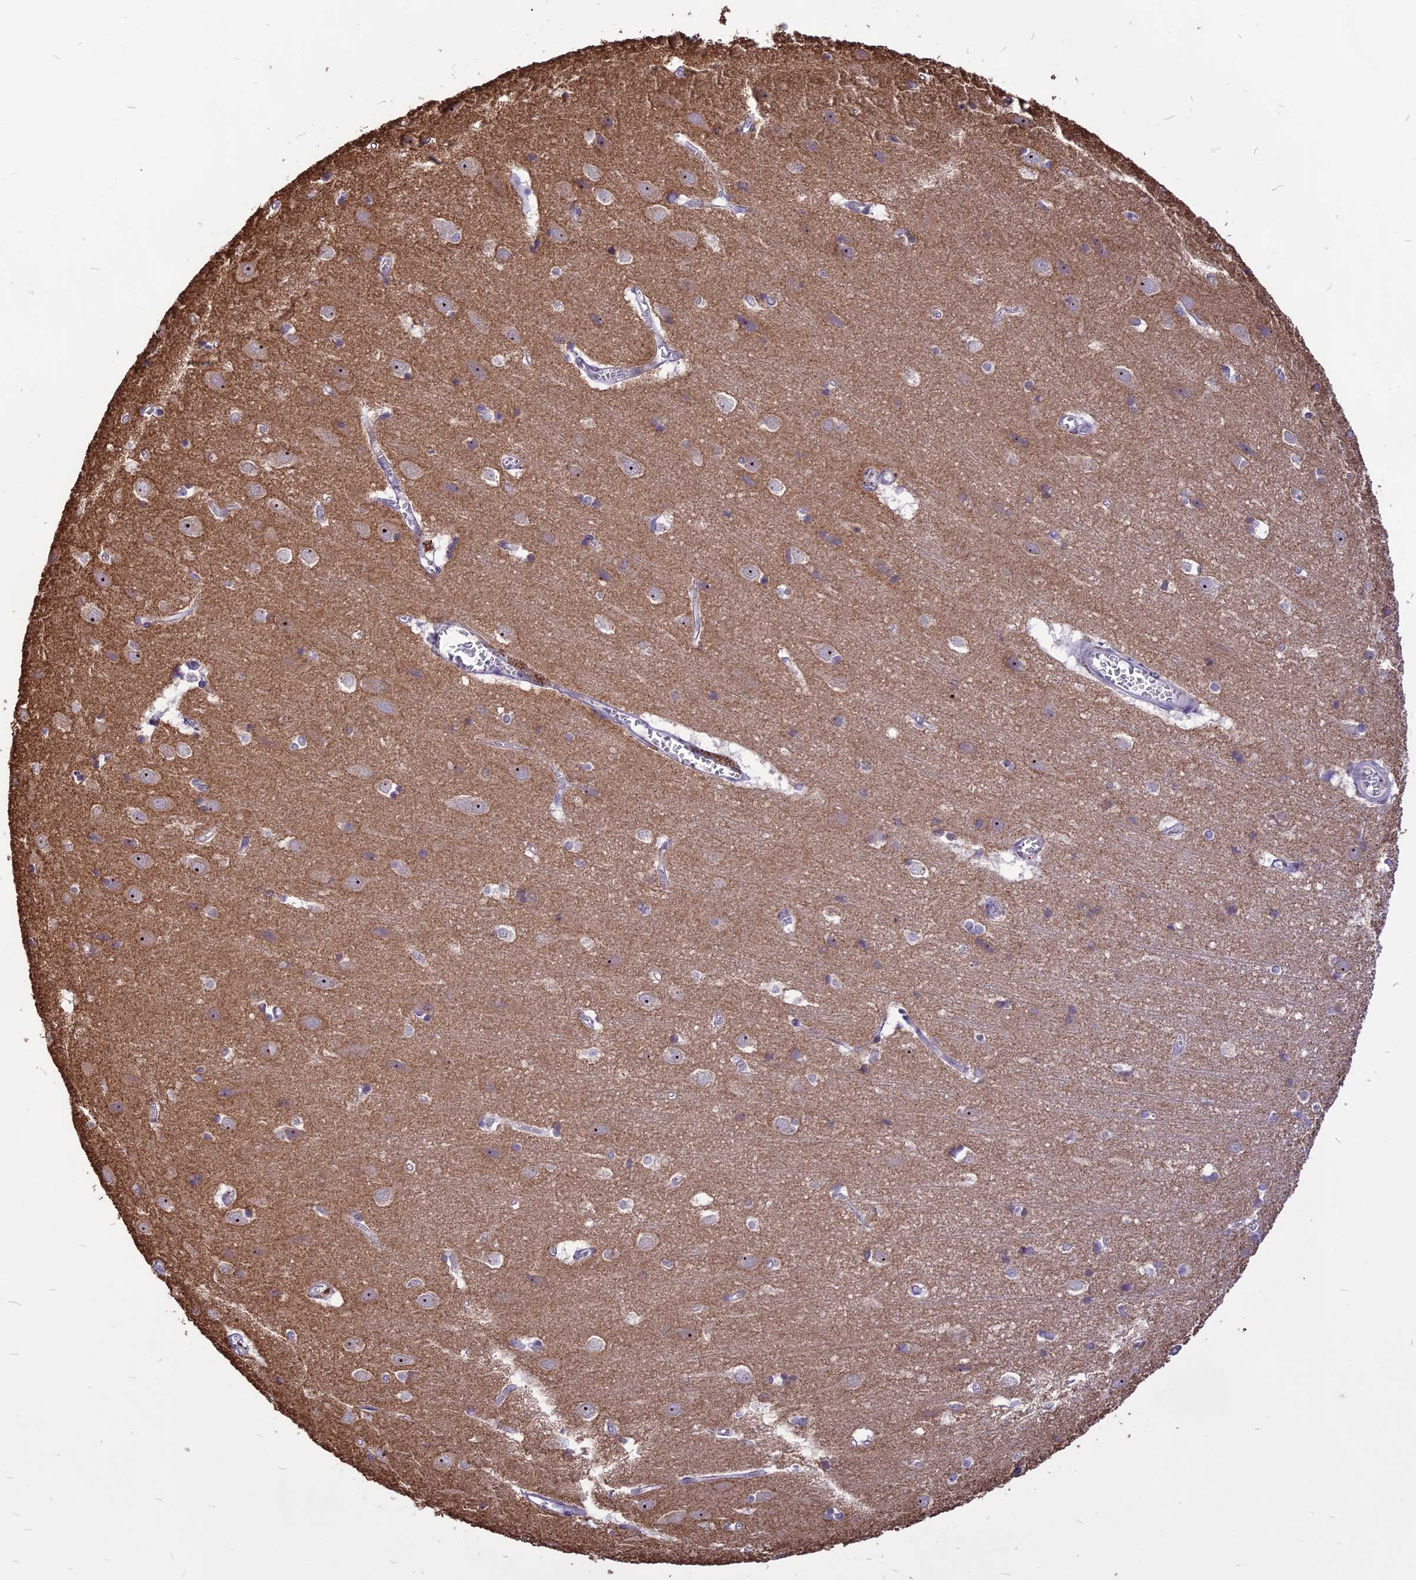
{"staining": {"intensity": "negative", "quantity": "none", "location": "none"}, "tissue": "cerebral cortex", "cell_type": "Endothelial cells", "image_type": "normal", "snomed": [{"axis": "morphology", "description": "Normal tissue, NOS"}, {"axis": "topography", "description": "Cerebral cortex"}], "caption": "This is a micrograph of IHC staining of benign cerebral cortex, which shows no staining in endothelial cells.", "gene": "CMSS1", "patient": {"sex": "male", "age": 54}}